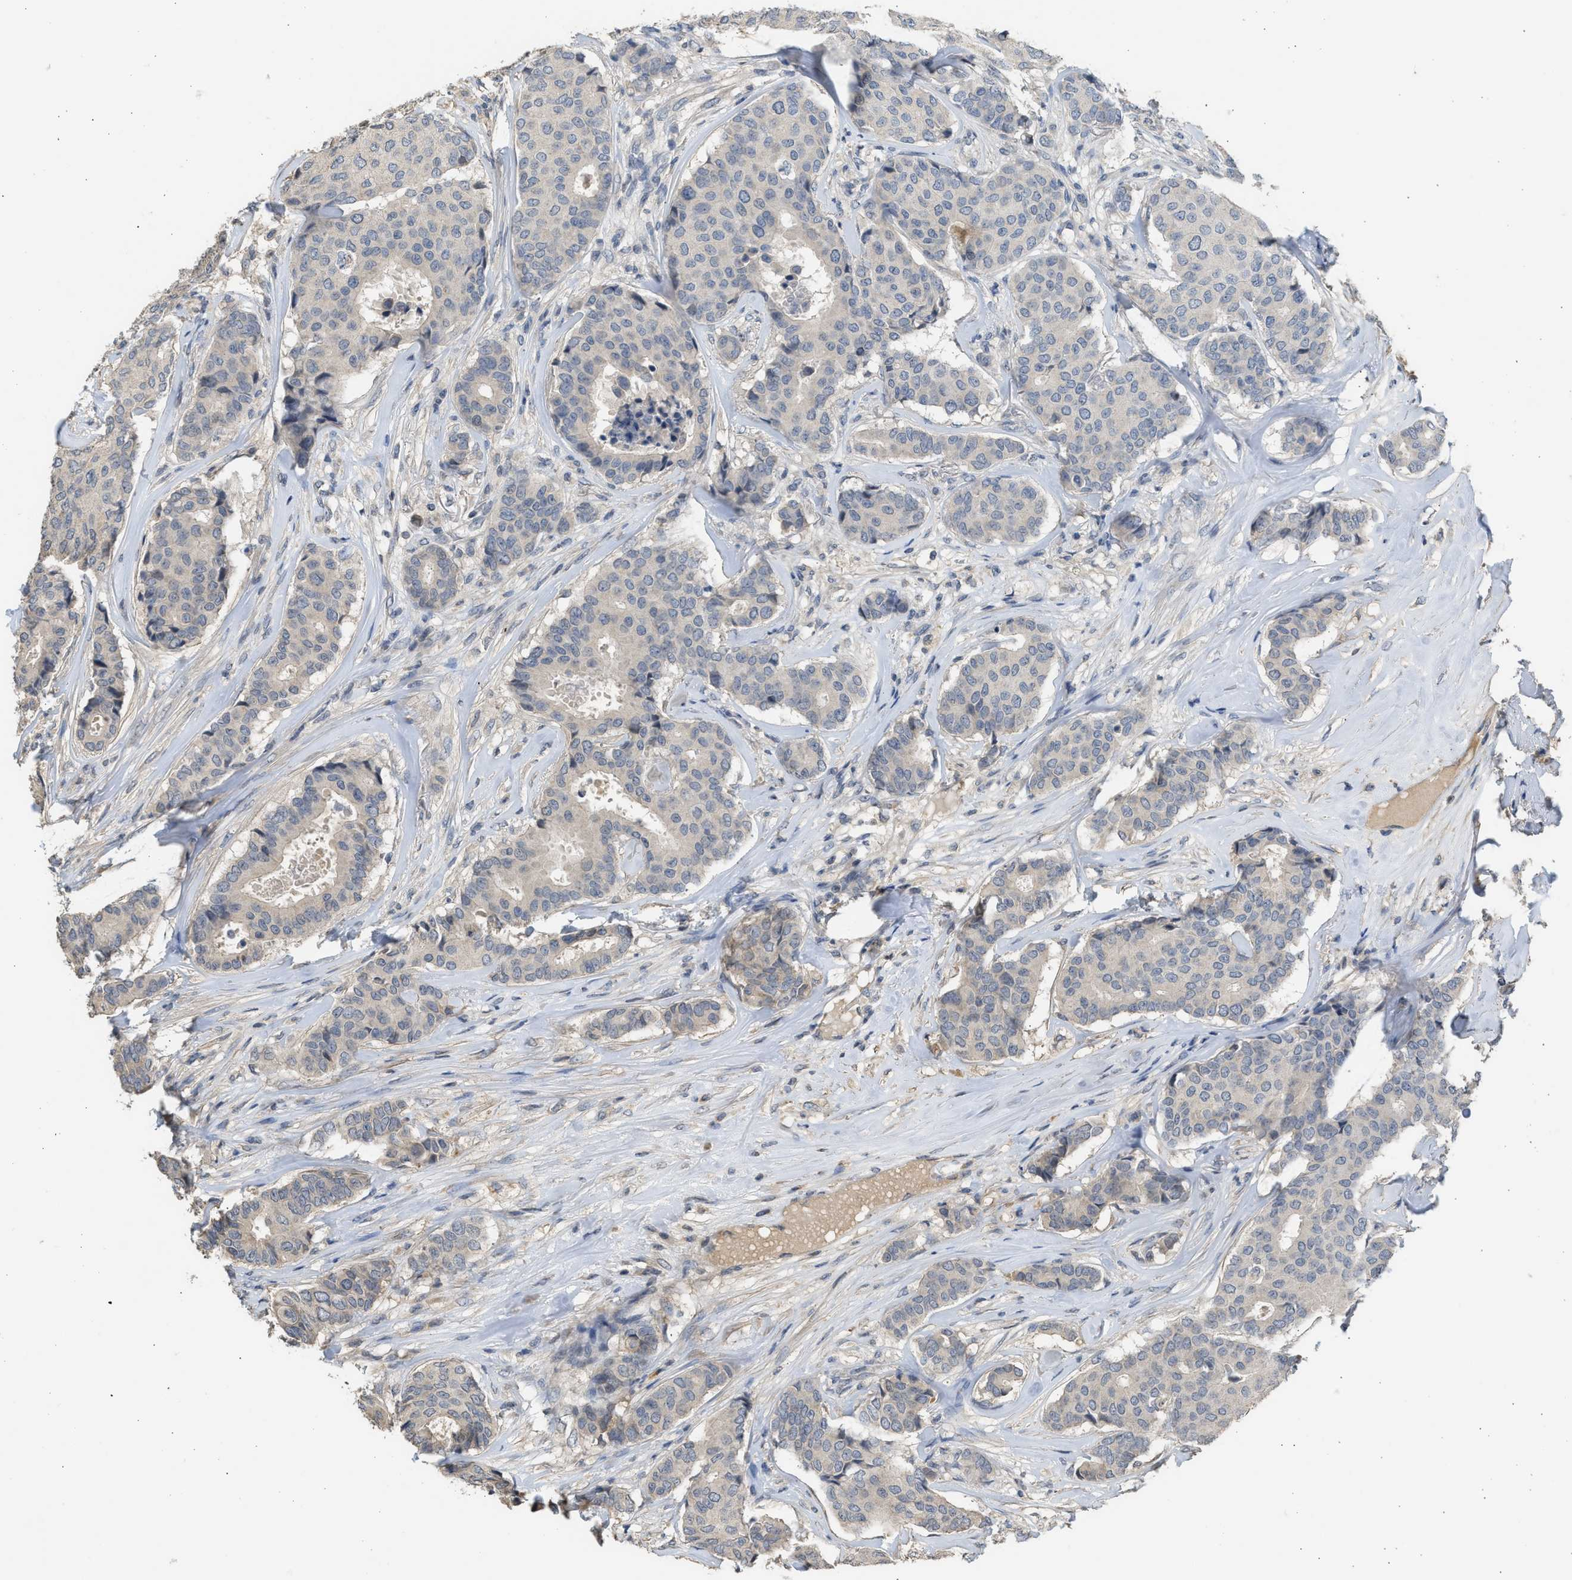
{"staining": {"intensity": "weak", "quantity": "<25%", "location": "cytoplasmic/membranous"}, "tissue": "breast cancer", "cell_type": "Tumor cells", "image_type": "cancer", "snomed": [{"axis": "morphology", "description": "Duct carcinoma"}, {"axis": "topography", "description": "Breast"}], "caption": "The histopathology image exhibits no staining of tumor cells in breast invasive ductal carcinoma.", "gene": "SULT2A1", "patient": {"sex": "female", "age": 75}}